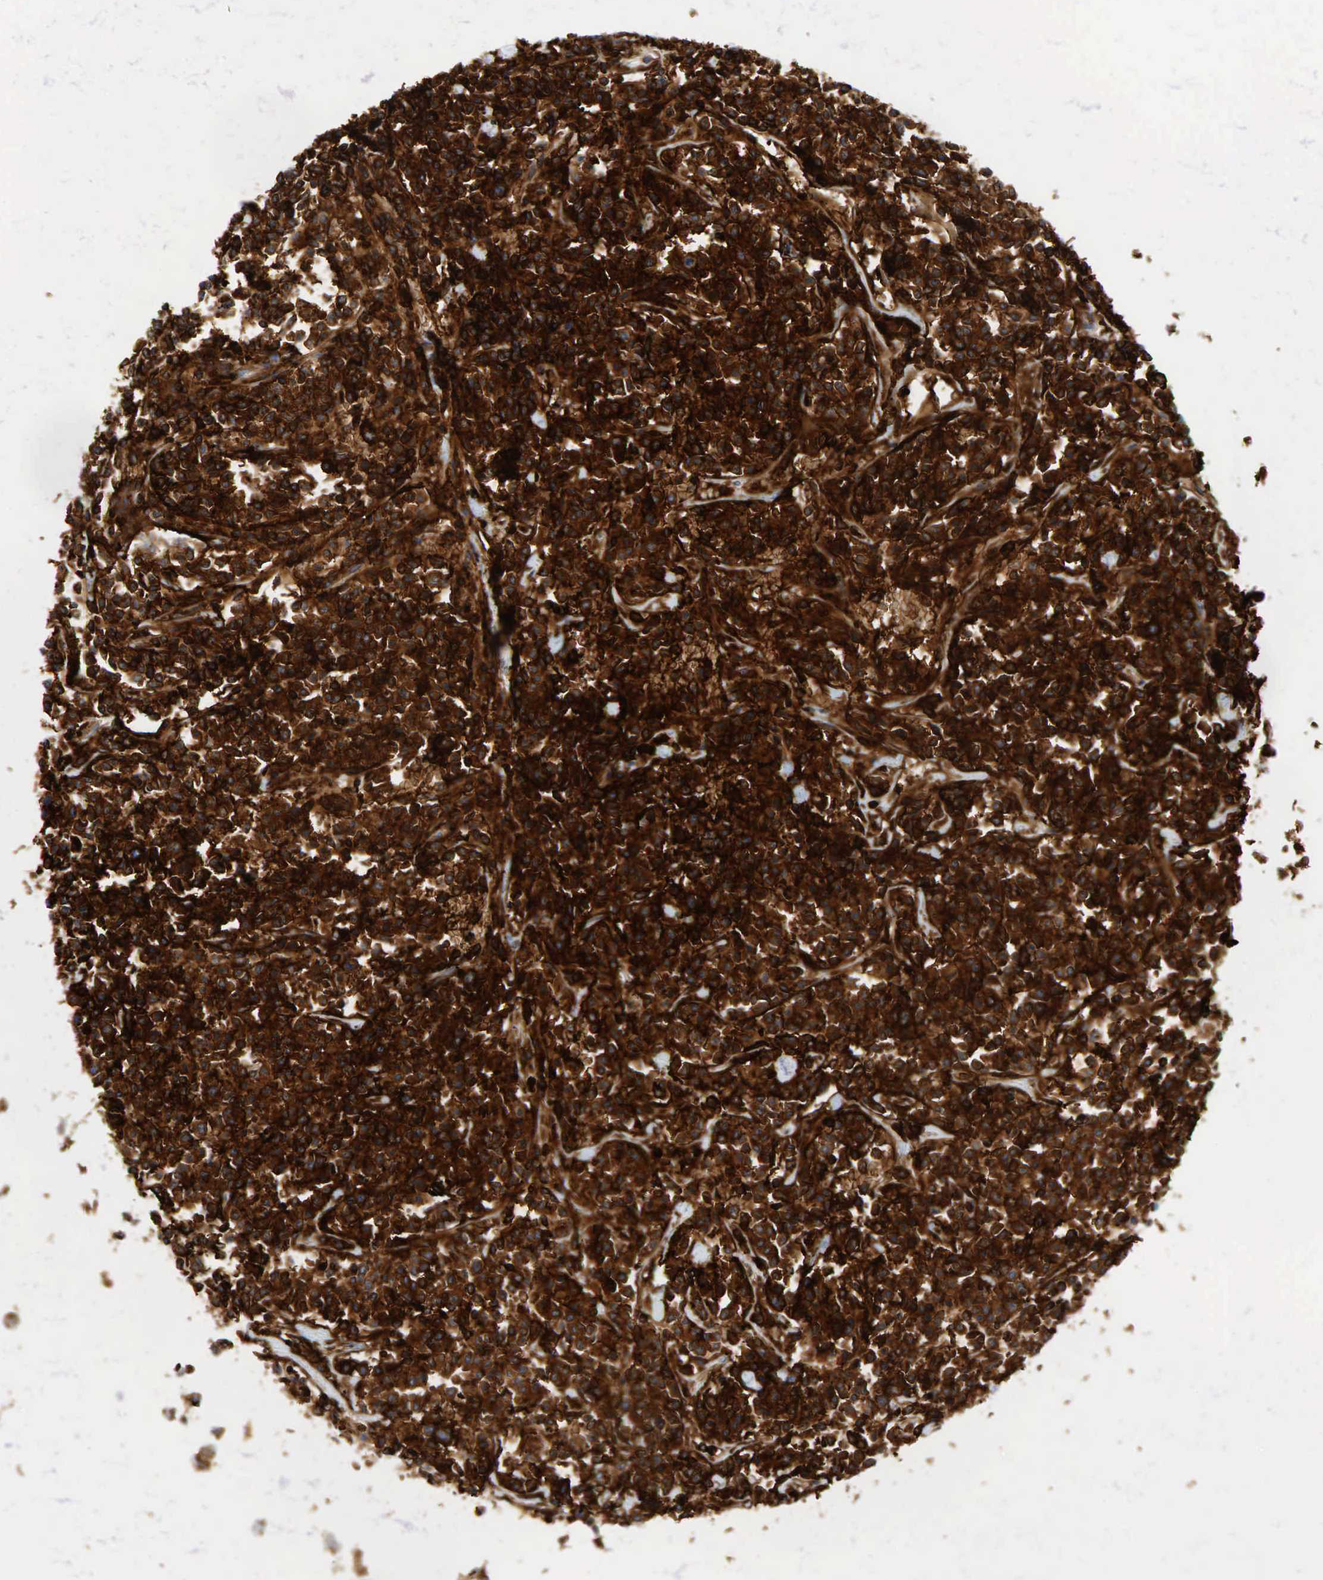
{"staining": {"intensity": "strong", "quantity": ">75%", "location": "cytoplasmic/membranous"}, "tissue": "lymphoma", "cell_type": "Tumor cells", "image_type": "cancer", "snomed": [{"axis": "morphology", "description": "Malignant lymphoma, non-Hodgkin's type, Low grade"}, {"axis": "topography", "description": "Small intestine"}], "caption": "Tumor cells show high levels of strong cytoplasmic/membranous positivity in about >75% of cells in malignant lymphoma, non-Hodgkin's type (low-grade). Using DAB (3,3'-diaminobenzidine) (brown) and hematoxylin (blue) stains, captured at high magnification using brightfield microscopy.", "gene": "CD44", "patient": {"sex": "female", "age": 59}}